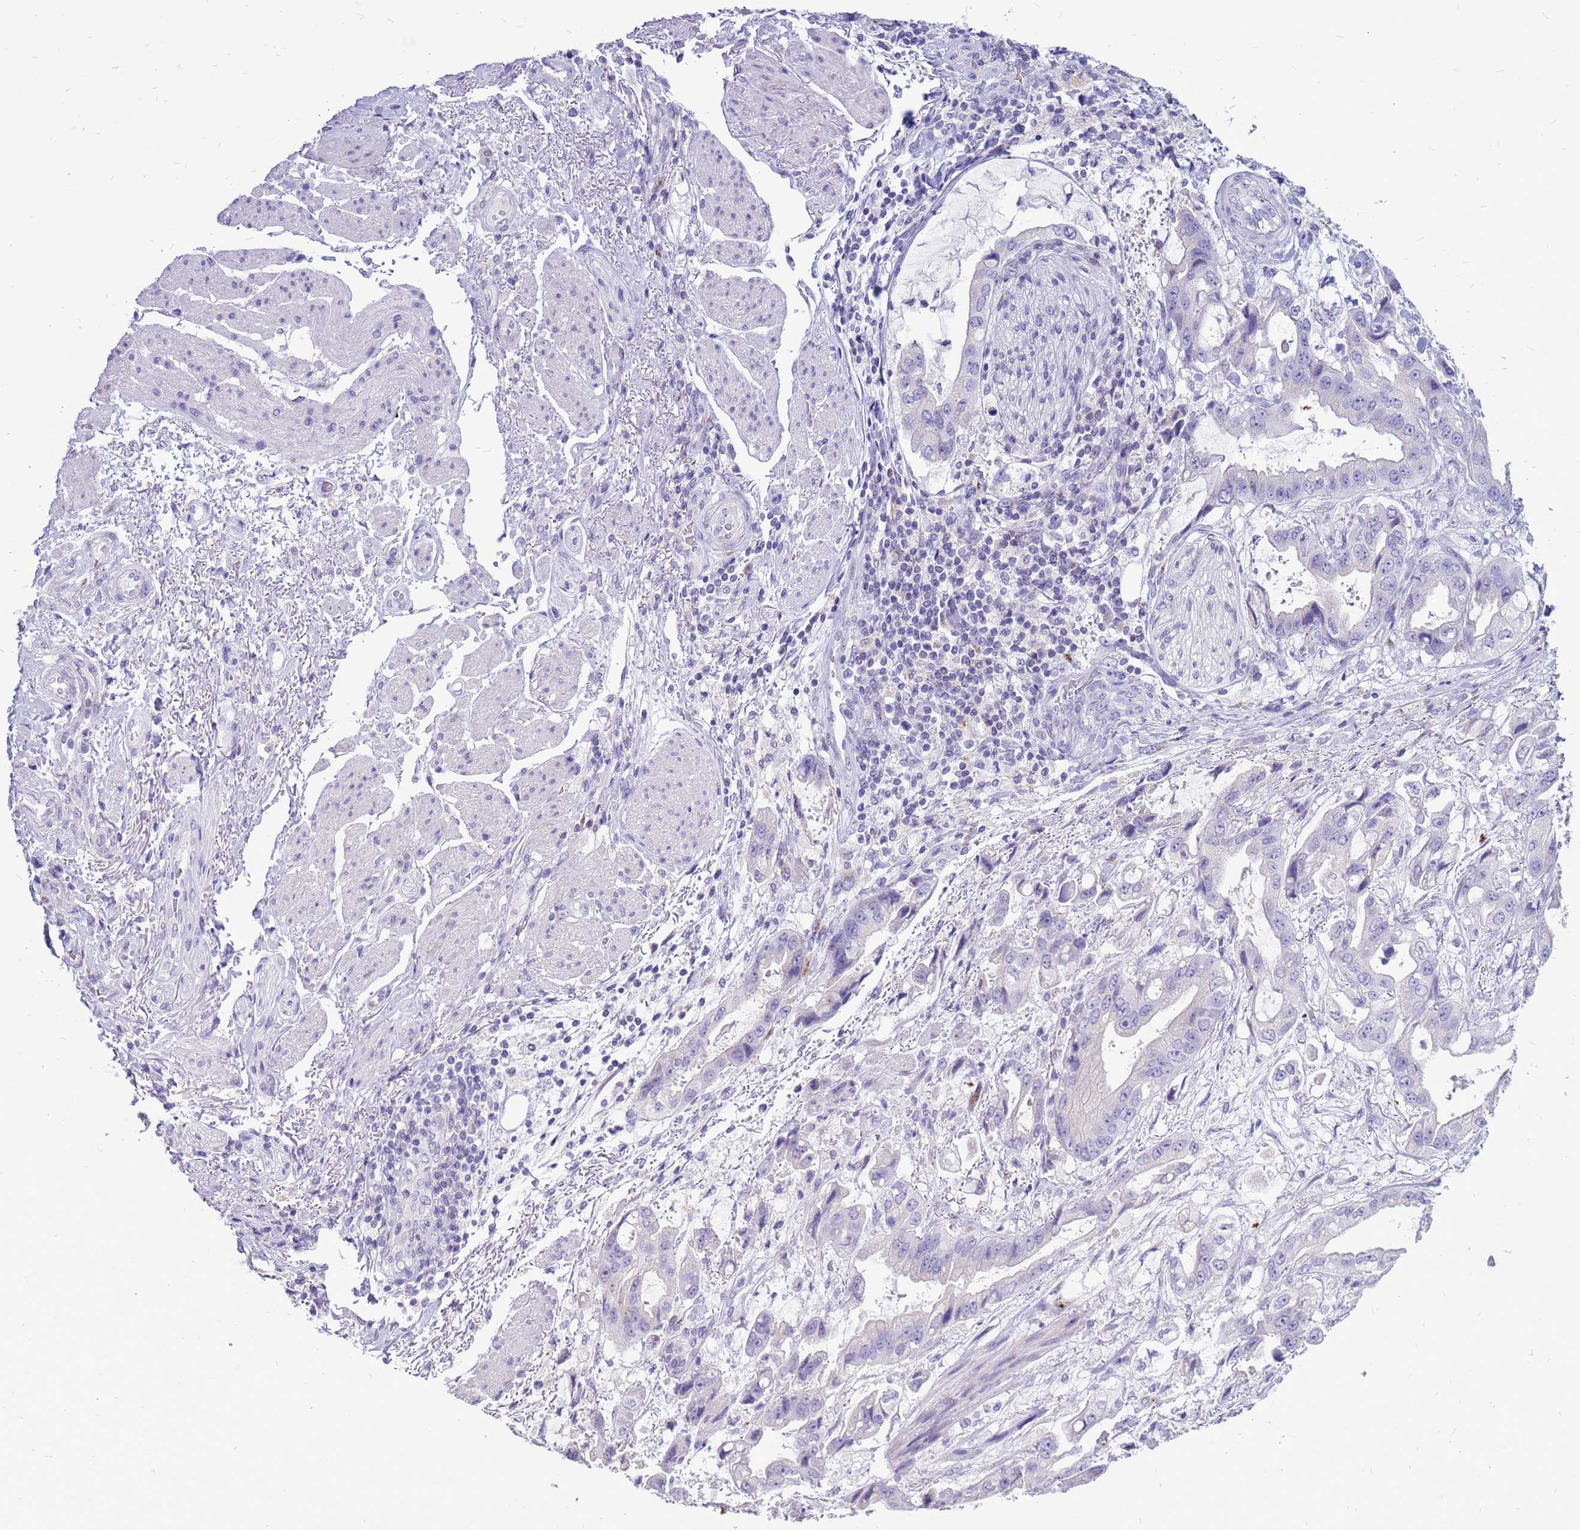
{"staining": {"intensity": "negative", "quantity": "none", "location": "none"}, "tissue": "stomach cancer", "cell_type": "Tumor cells", "image_type": "cancer", "snomed": [{"axis": "morphology", "description": "Adenocarcinoma, NOS"}, {"axis": "topography", "description": "Stomach"}], "caption": "The histopathology image demonstrates no significant staining in tumor cells of stomach adenocarcinoma. (Brightfield microscopy of DAB immunohistochemistry at high magnification).", "gene": "PDE10A", "patient": {"sex": "male", "age": 62}}